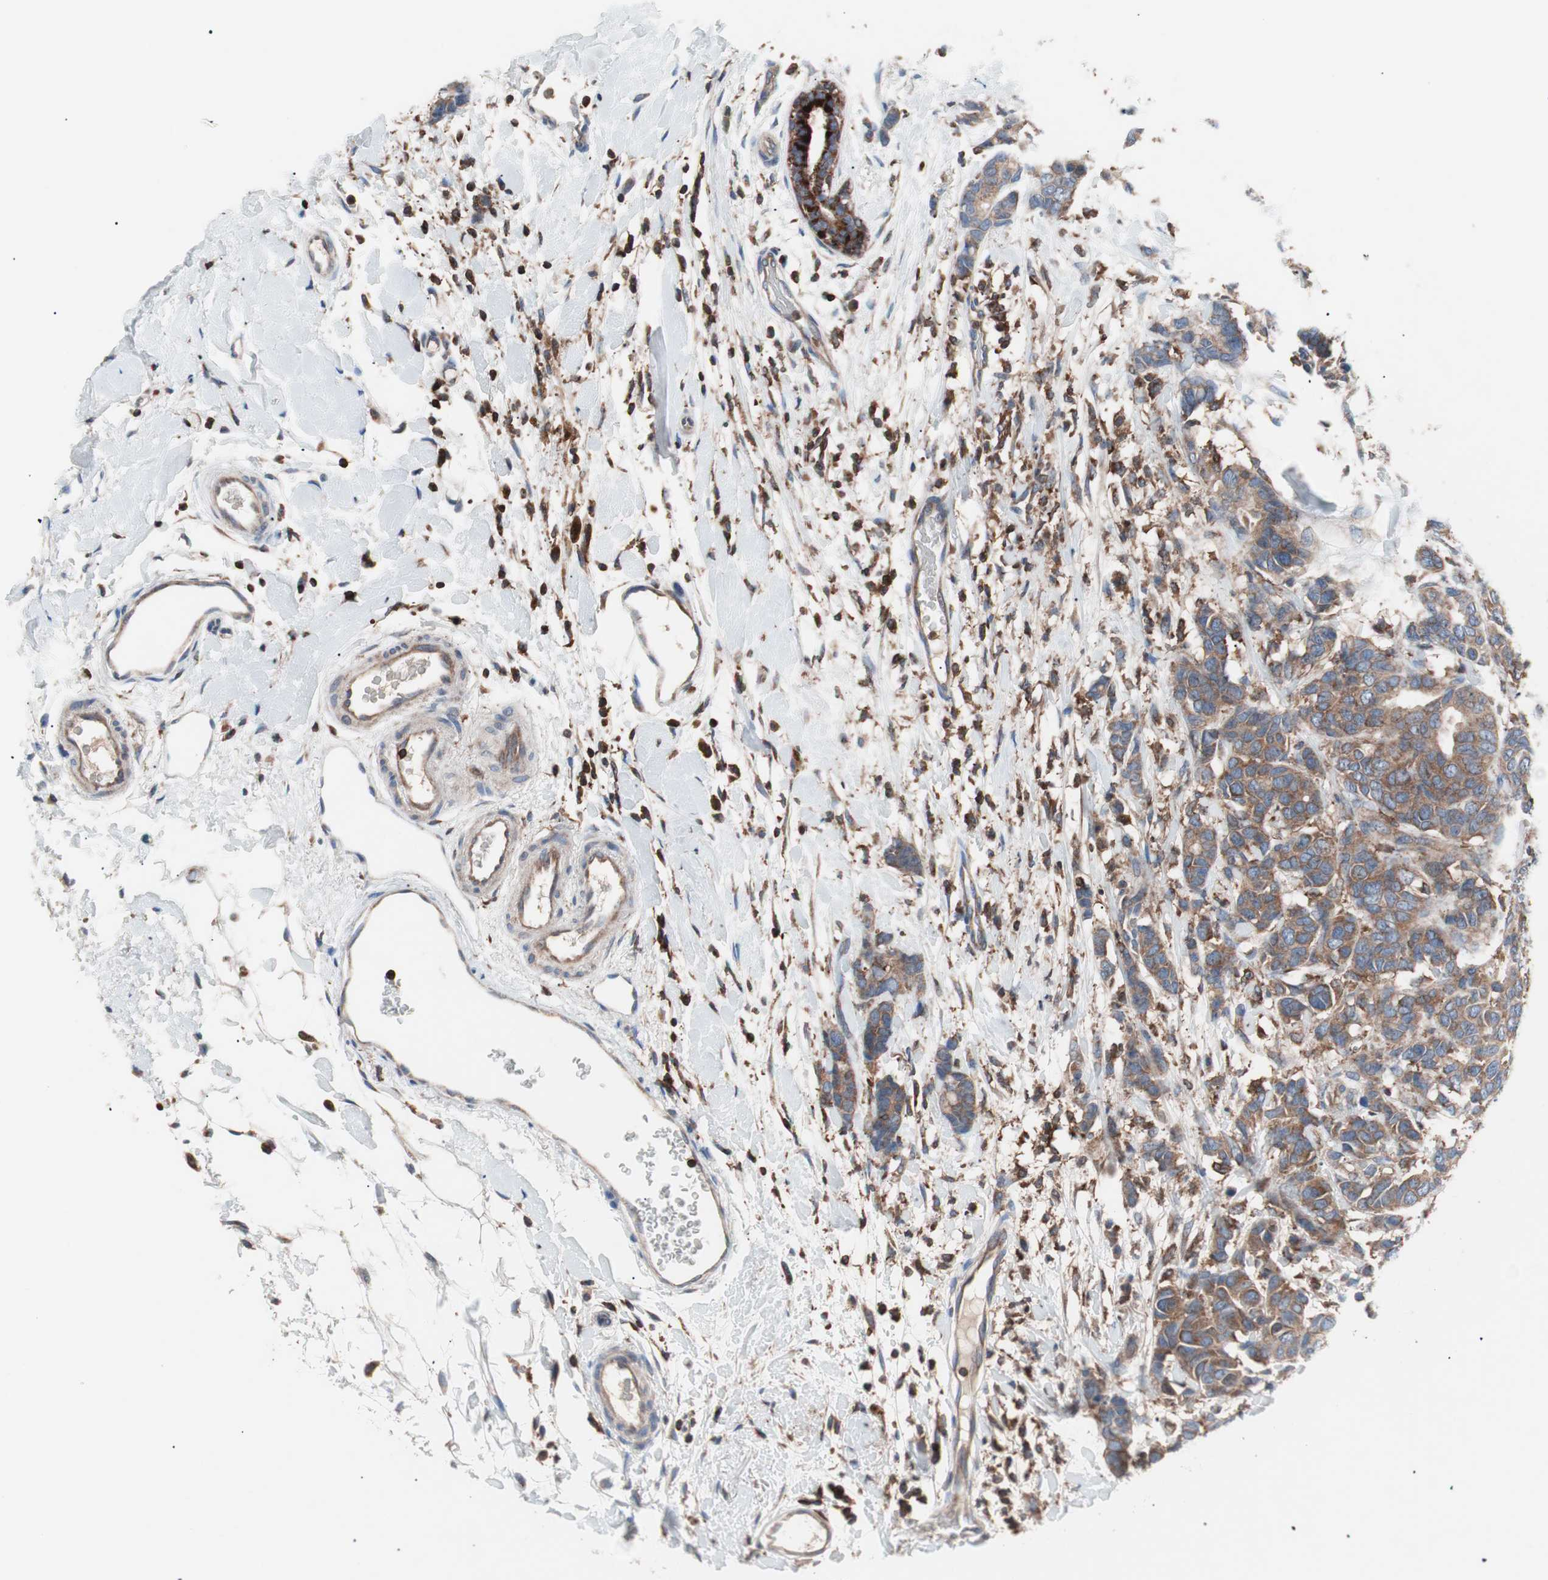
{"staining": {"intensity": "moderate", "quantity": ">75%", "location": "cytoplasmic/membranous"}, "tissue": "breast cancer", "cell_type": "Tumor cells", "image_type": "cancer", "snomed": [{"axis": "morphology", "description": "Duct carcinoma"}, {"axis": "topography", "description": "Breast"}], "caption": "Immunohistochemical staining of breast cancer (invasive ductal carcinoma) shows medium levels of moderate cytoplasmic/membranous protein staining in approximately >75% of tumor cells. Using DAB (brown) and hematoxylin (blue) stains, captured at high magnification using brightfield microscopy.", "gene": "PIK3R1", "patient": {"sex": "female", "age": 87}}